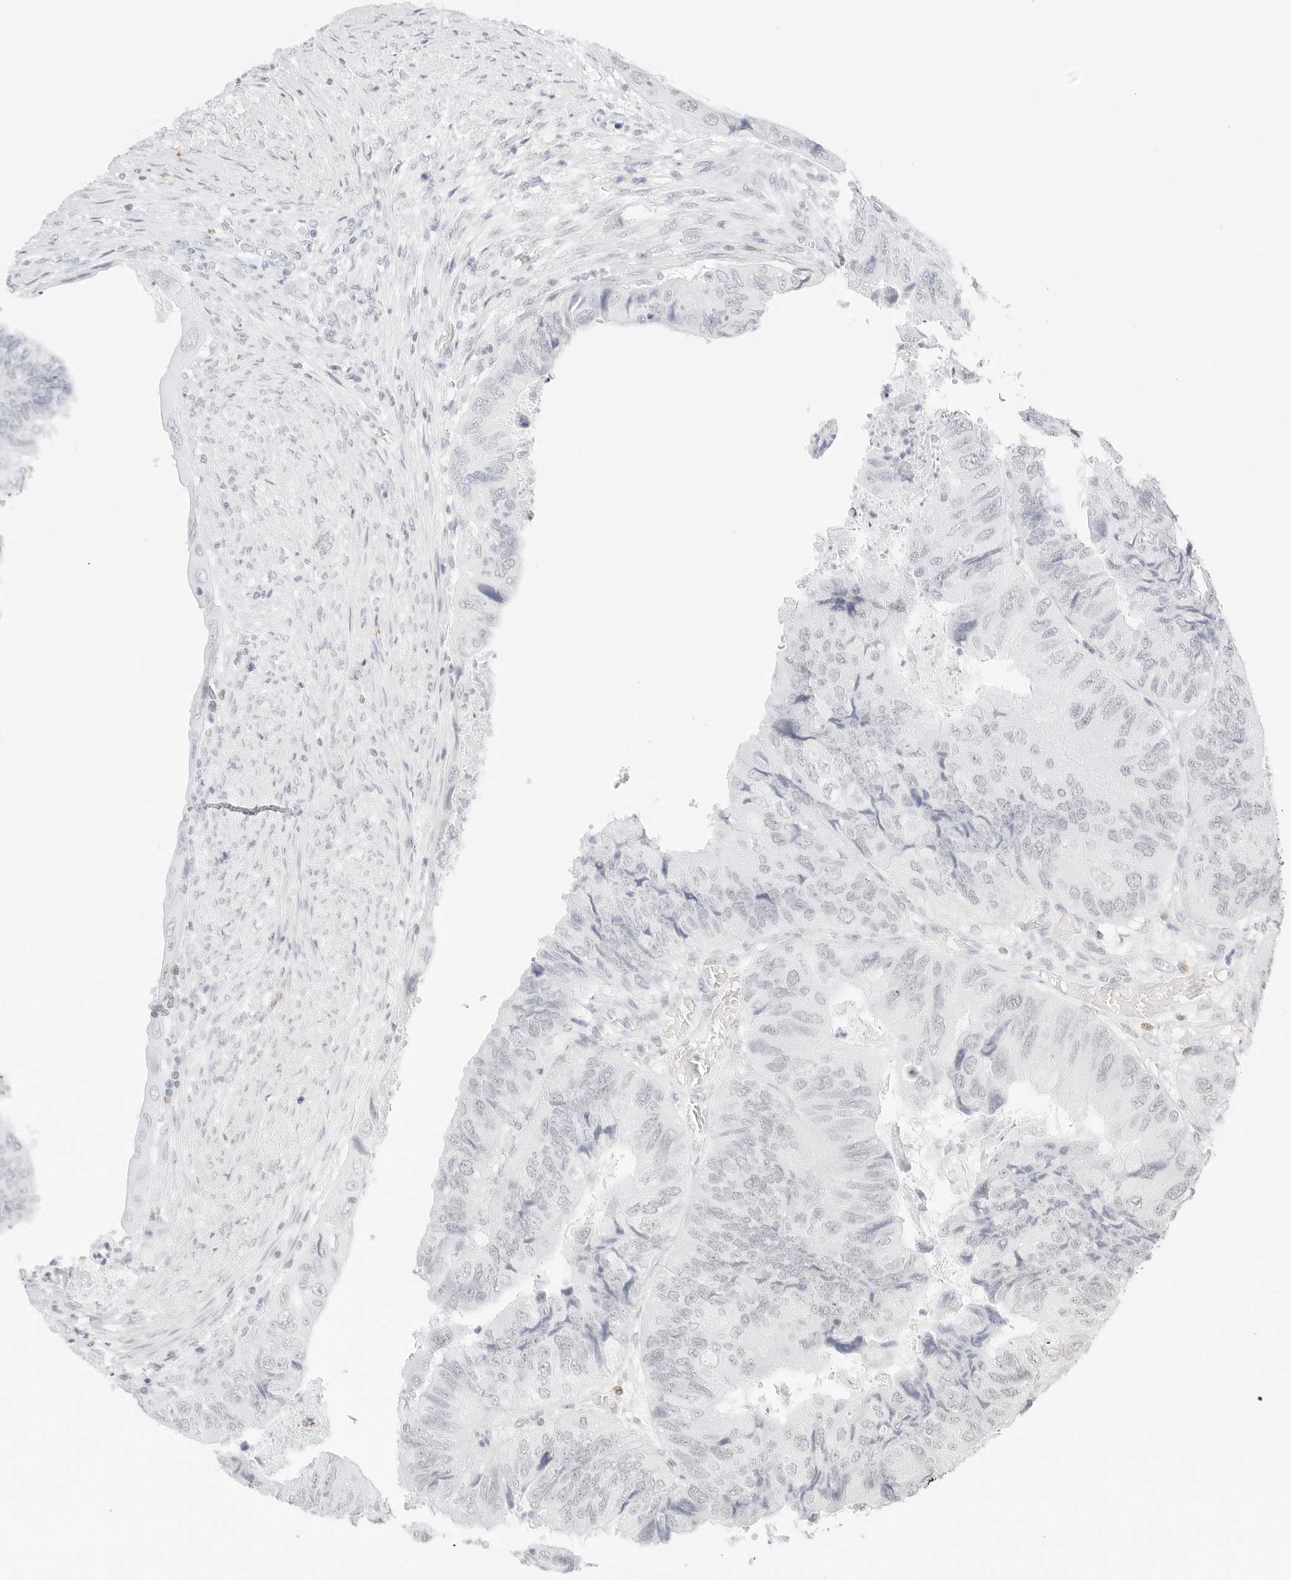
{"staining": {"intensity": "negative", "quantity": "none", "location": "none"}, "tissue": "colorectal cancer", "cell_type": "Tumor cells", "image_type": "cancer", "snomed": [{"axis": "morphology", "description": "Adenocarcinoma, NOS"}, {"axis": "topography", "description": "Rectum"}], "caption": "Immunohistochemistry micrograph of colorectal cancer stained for a protein (brown), which shows no positivity in tumor cells.", "gene": "FBLN5", "patient": {"sex": "male", "age": 63}}